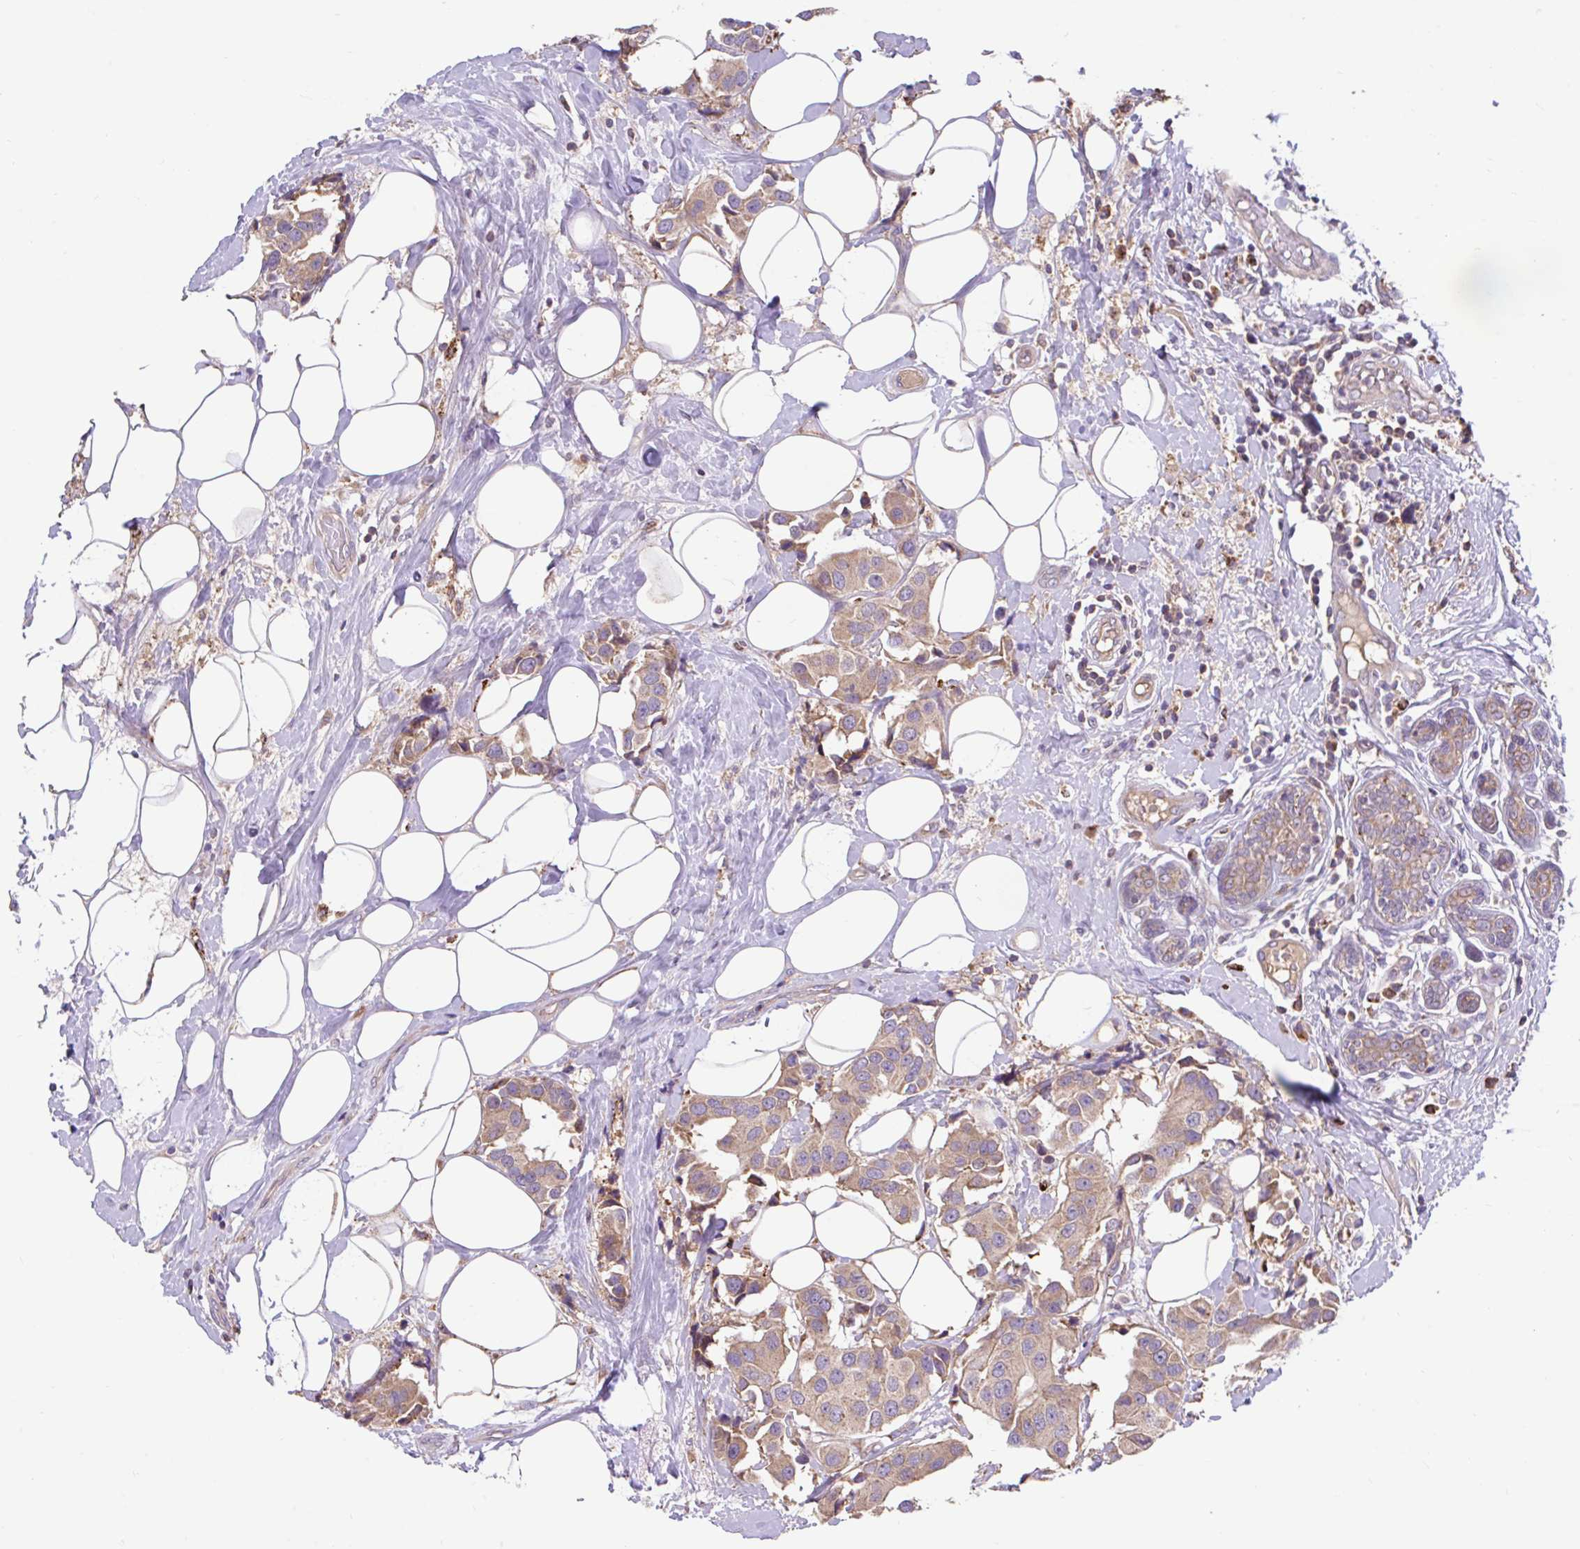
{"staining": {"intensity": "weak", "quantity": ">75%", "location": "cytoplasmic/membranous"}, "tissue": "breast cancer", "cell_type": "Tumor cells", "image_type": "cancer", "snomed": [{"axis": "morphology", "description": "Normal tissue, NOS"}, {"axis": "morphology", "description": "Duct carcinoma"}, {"axis": "topography", "description": "Breast"}], "caption": "High-magnification brightfield microscopy of breast cancer (invasive ductal carcinoma) stained with DAB (brown) and counterstained with hematoxylin (blue). tumor cells exhibit weak cytoplasmic/membranous expression is identified in approximately>75% of cells.", "gene": "RALBP1", "patient": {"sex": "female", "age": 39}}